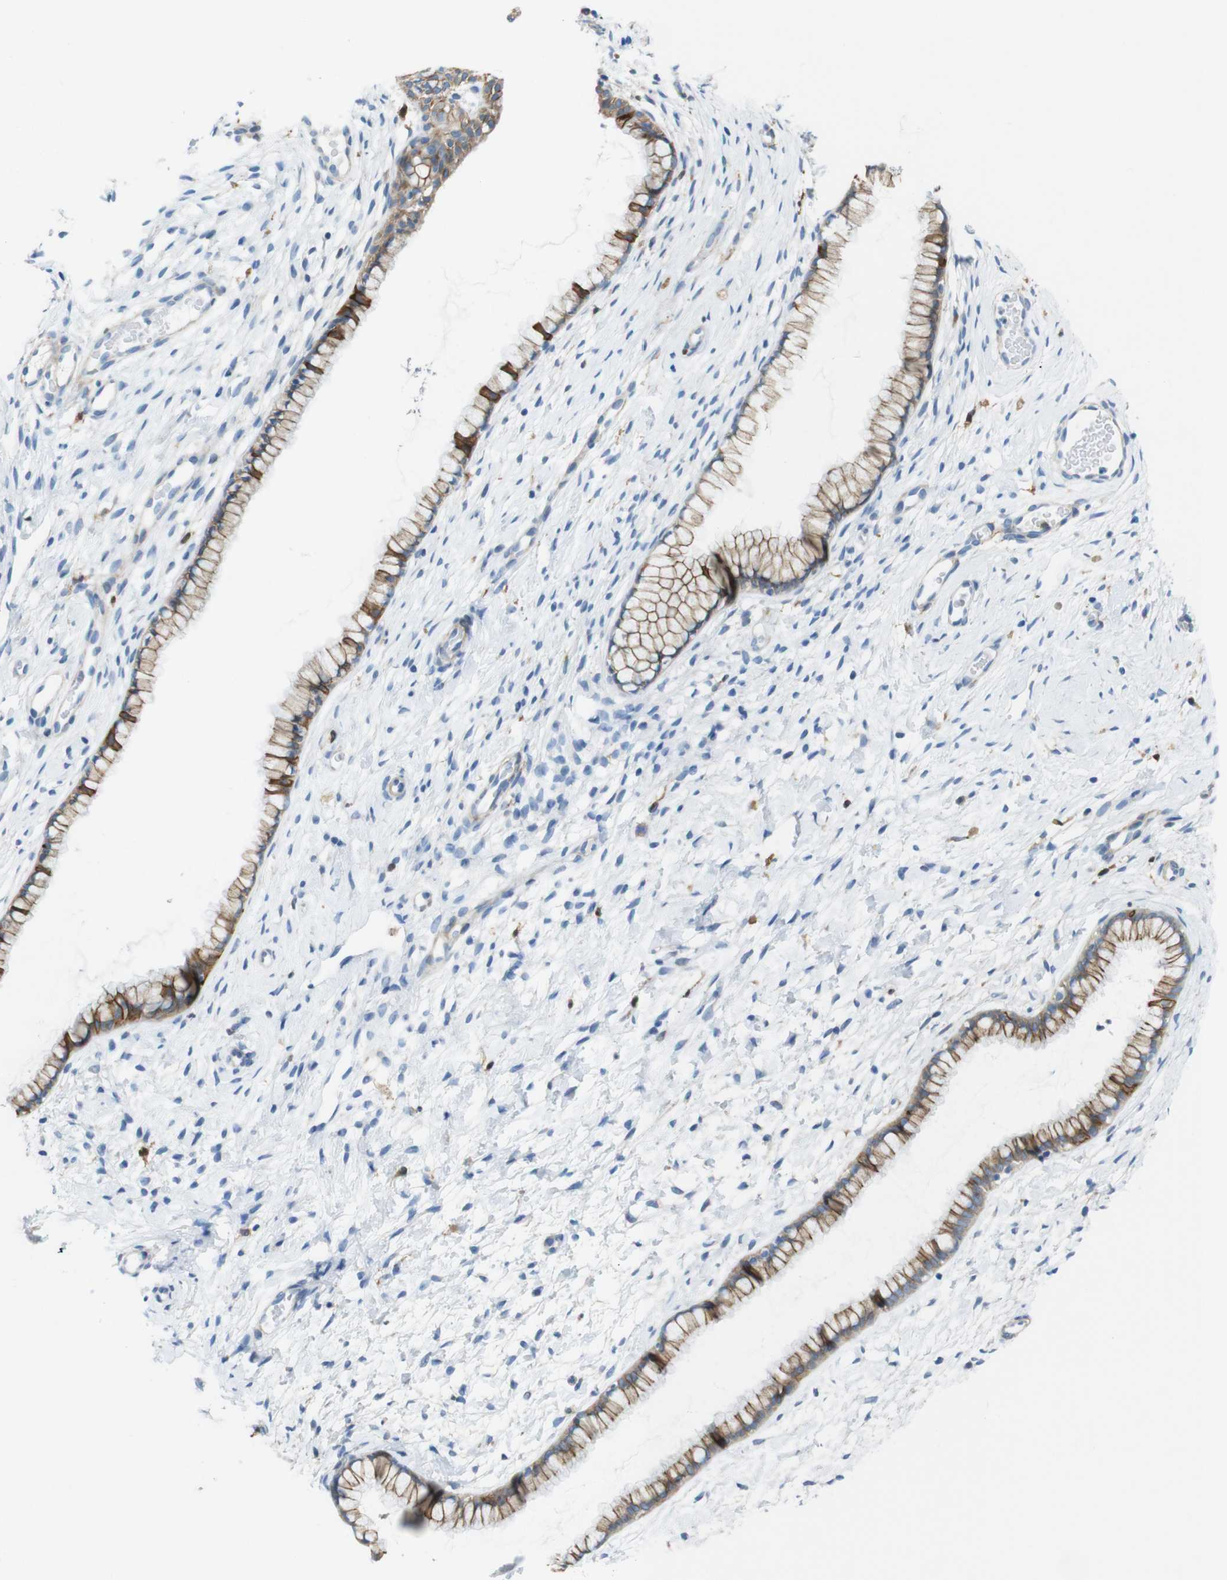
{"staining": {"intensity": "moderate", "quantity": ">75%", "location": "cytoplasmic/membranous"}, "tissue": "cervix", "cell_type": "Glandular cells", "image_type": "normal", "snomed": [{"axis": "morphology", "description": "Normal tissue, NOS"}, {"axis": "topography", "description": "Cervix"}], "caption": "Immunohistochemistry (IHC) micrograph of normal cervix: cervix stained using immunohistochemistry displays medium levels of moderate protein expression localized specifically in the cytoplasmic/membranous of glandular cells, appearing as a cytoplasmic/membranous brown color.", "gene": "CLMN", "patient": {"sex": "female", "age": 65}}